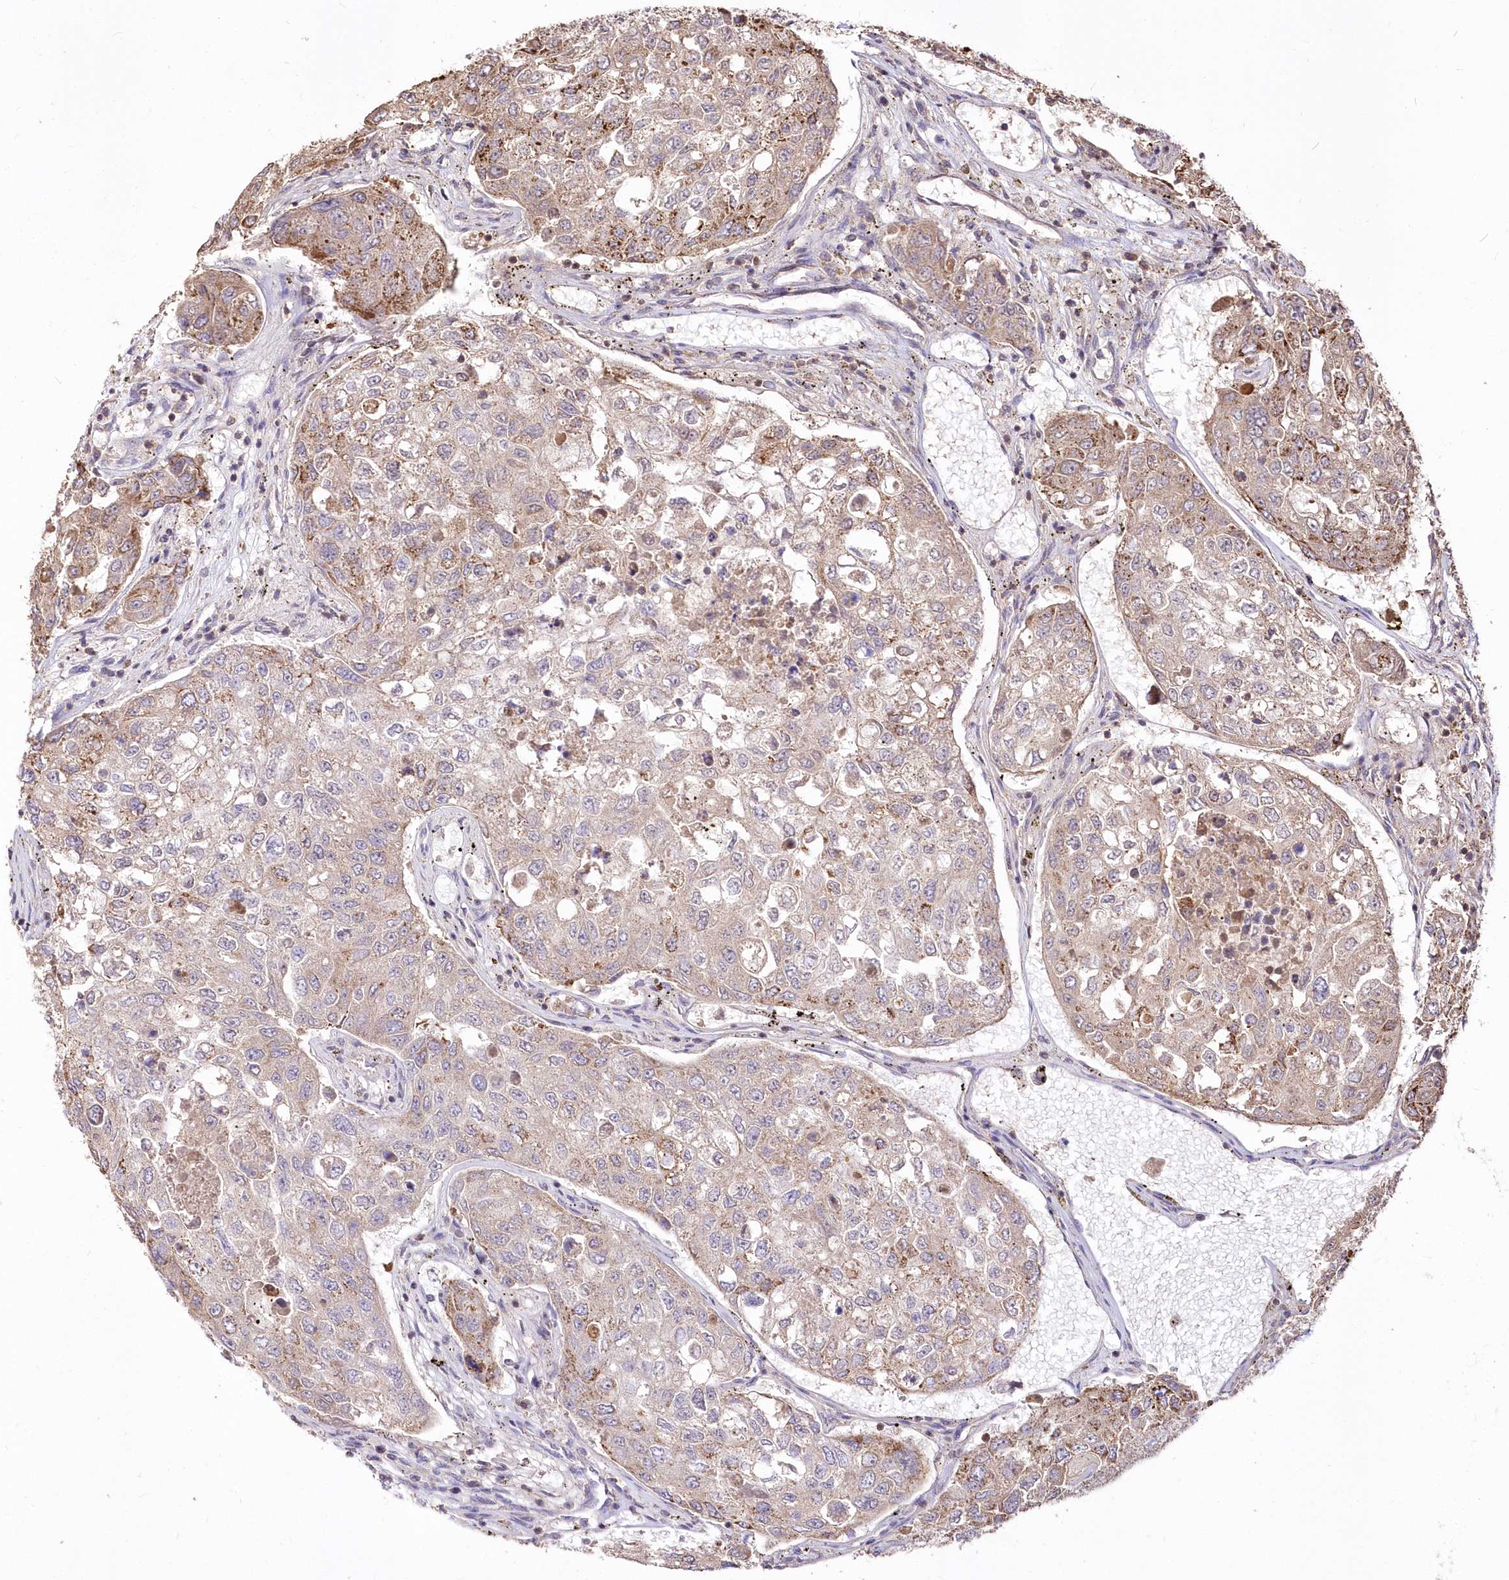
{"staining": {"intensity": "moderate", "quantity": "<25%", "location": "cytoplasmic/membranous"}, "tissue": "urothelial cancer", "cell_type": "Tumor cells", "image_type": "cancer", "snomed": [{"axis": "morphology", "description": "Urothelial carcinoma, High grade"}, {"axis": "topography", "description": "Lymph node"}, {"axis": "topography", "description": "Urinary bladder"}], "caption": "High-grade urothelial carcinoma tissue exhibits moderate cytoplasmic/membranous positivity in about <25% of tumor cells, visualized by immunohistochemistry. The staining was performed using DAB (3,3'-diaminobenzidine), with brown indicating positive protein expression. Nuclei are stained blue with hematoxylin.", "gene": "STK17B", "patient": {"sex": "male", "age": 51}}